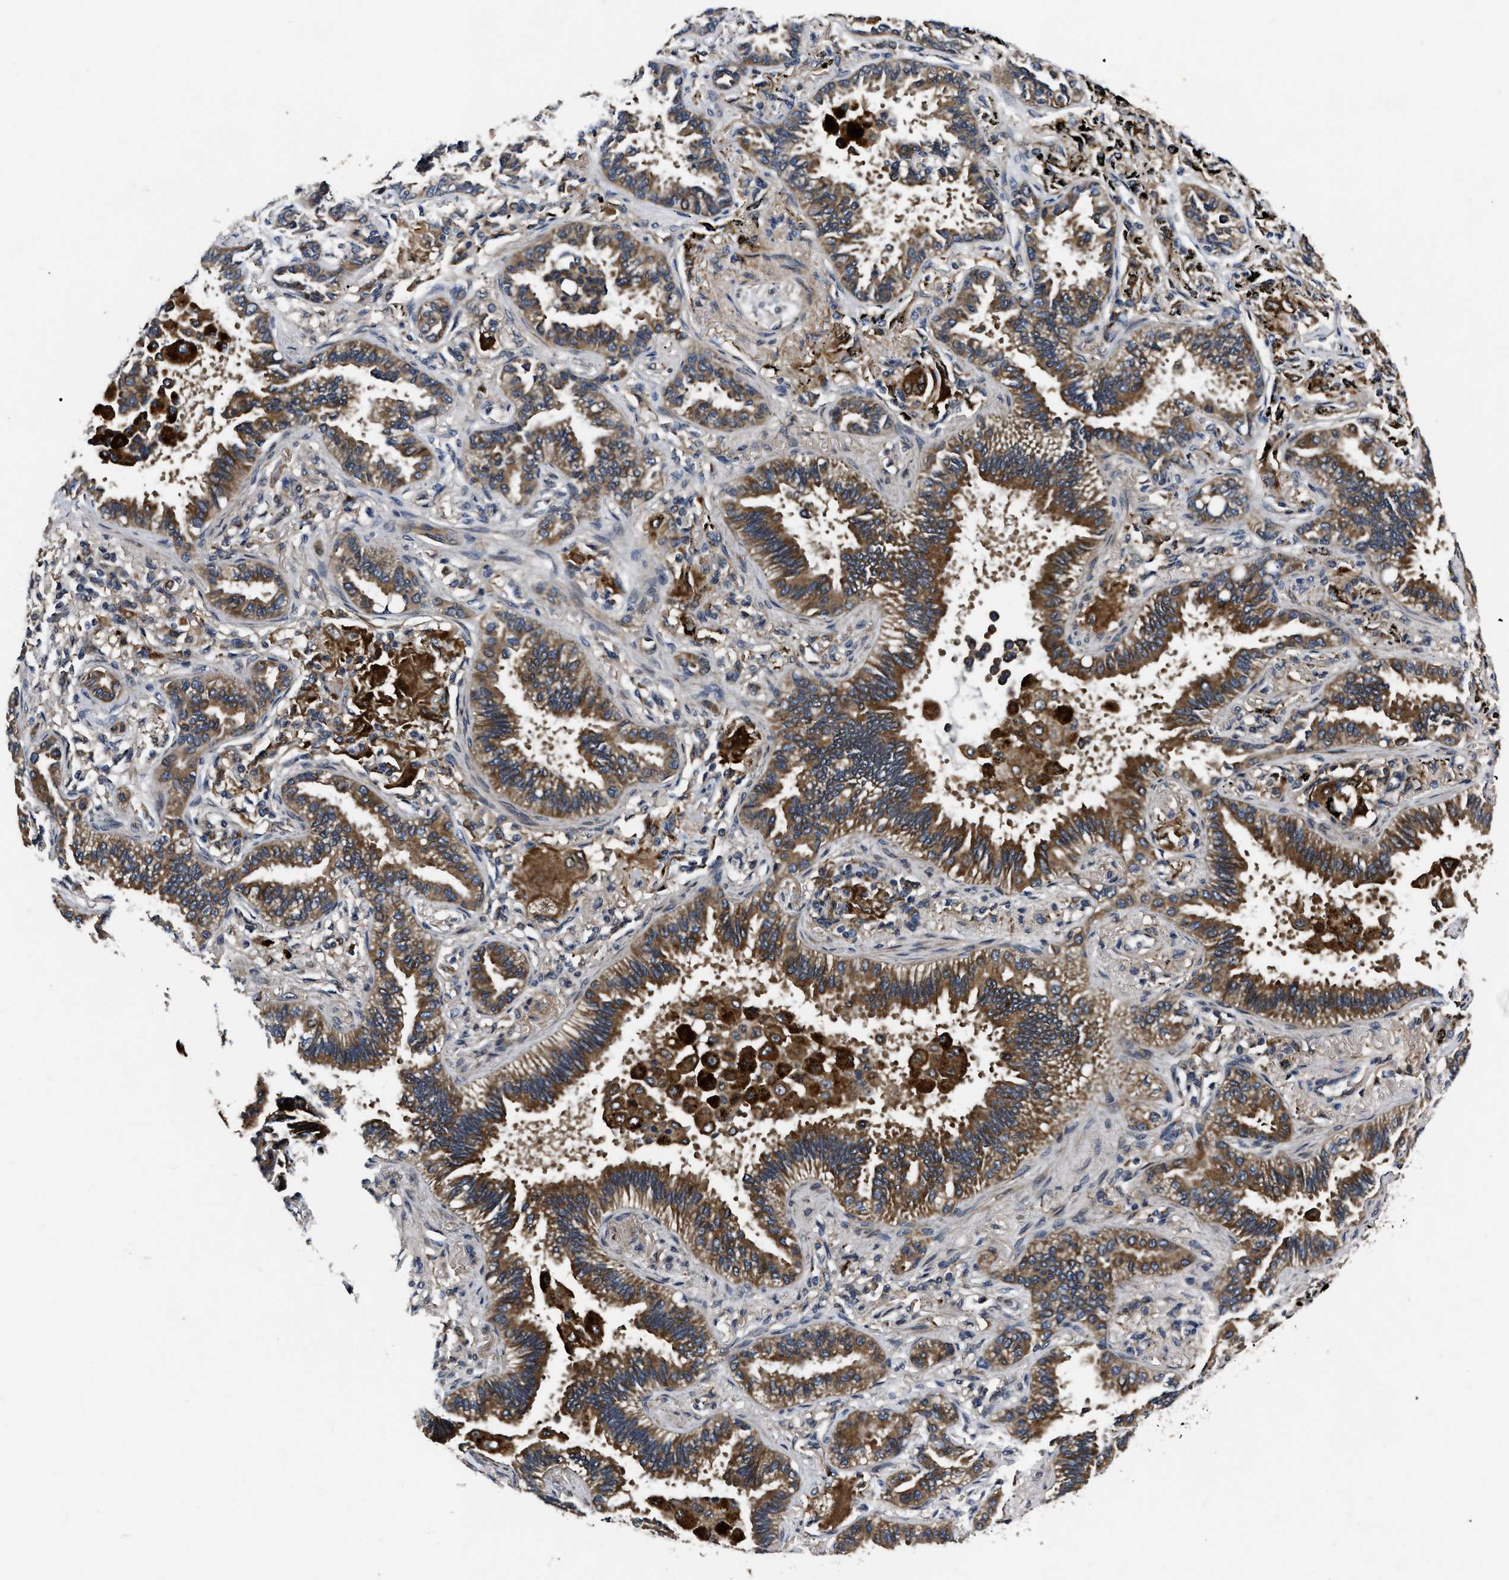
{"staining": {"intensity": "strong", "quantity": ">75%", "location": "cytoplasmic/membranous"}, "tissue": "lung cancer", "cell_type": "Tumor cells", "image_type": "cancer", "snomed": [{"axis": "morphology", "description": "Normal tissue, NOS"}, {"axis": "morphology", "description": "Adenocarcinoma, NOS"}, {"axis": "topography", "description": "Lung"}], "caption": "A high amount of strong cytoplasmic/membranous expression is appreciated in about >75% of tumor cells in adenocarcinoma (lung) tissue.", "gene": "PPWD1", "patient": {"sex": "male", "age": 59}}